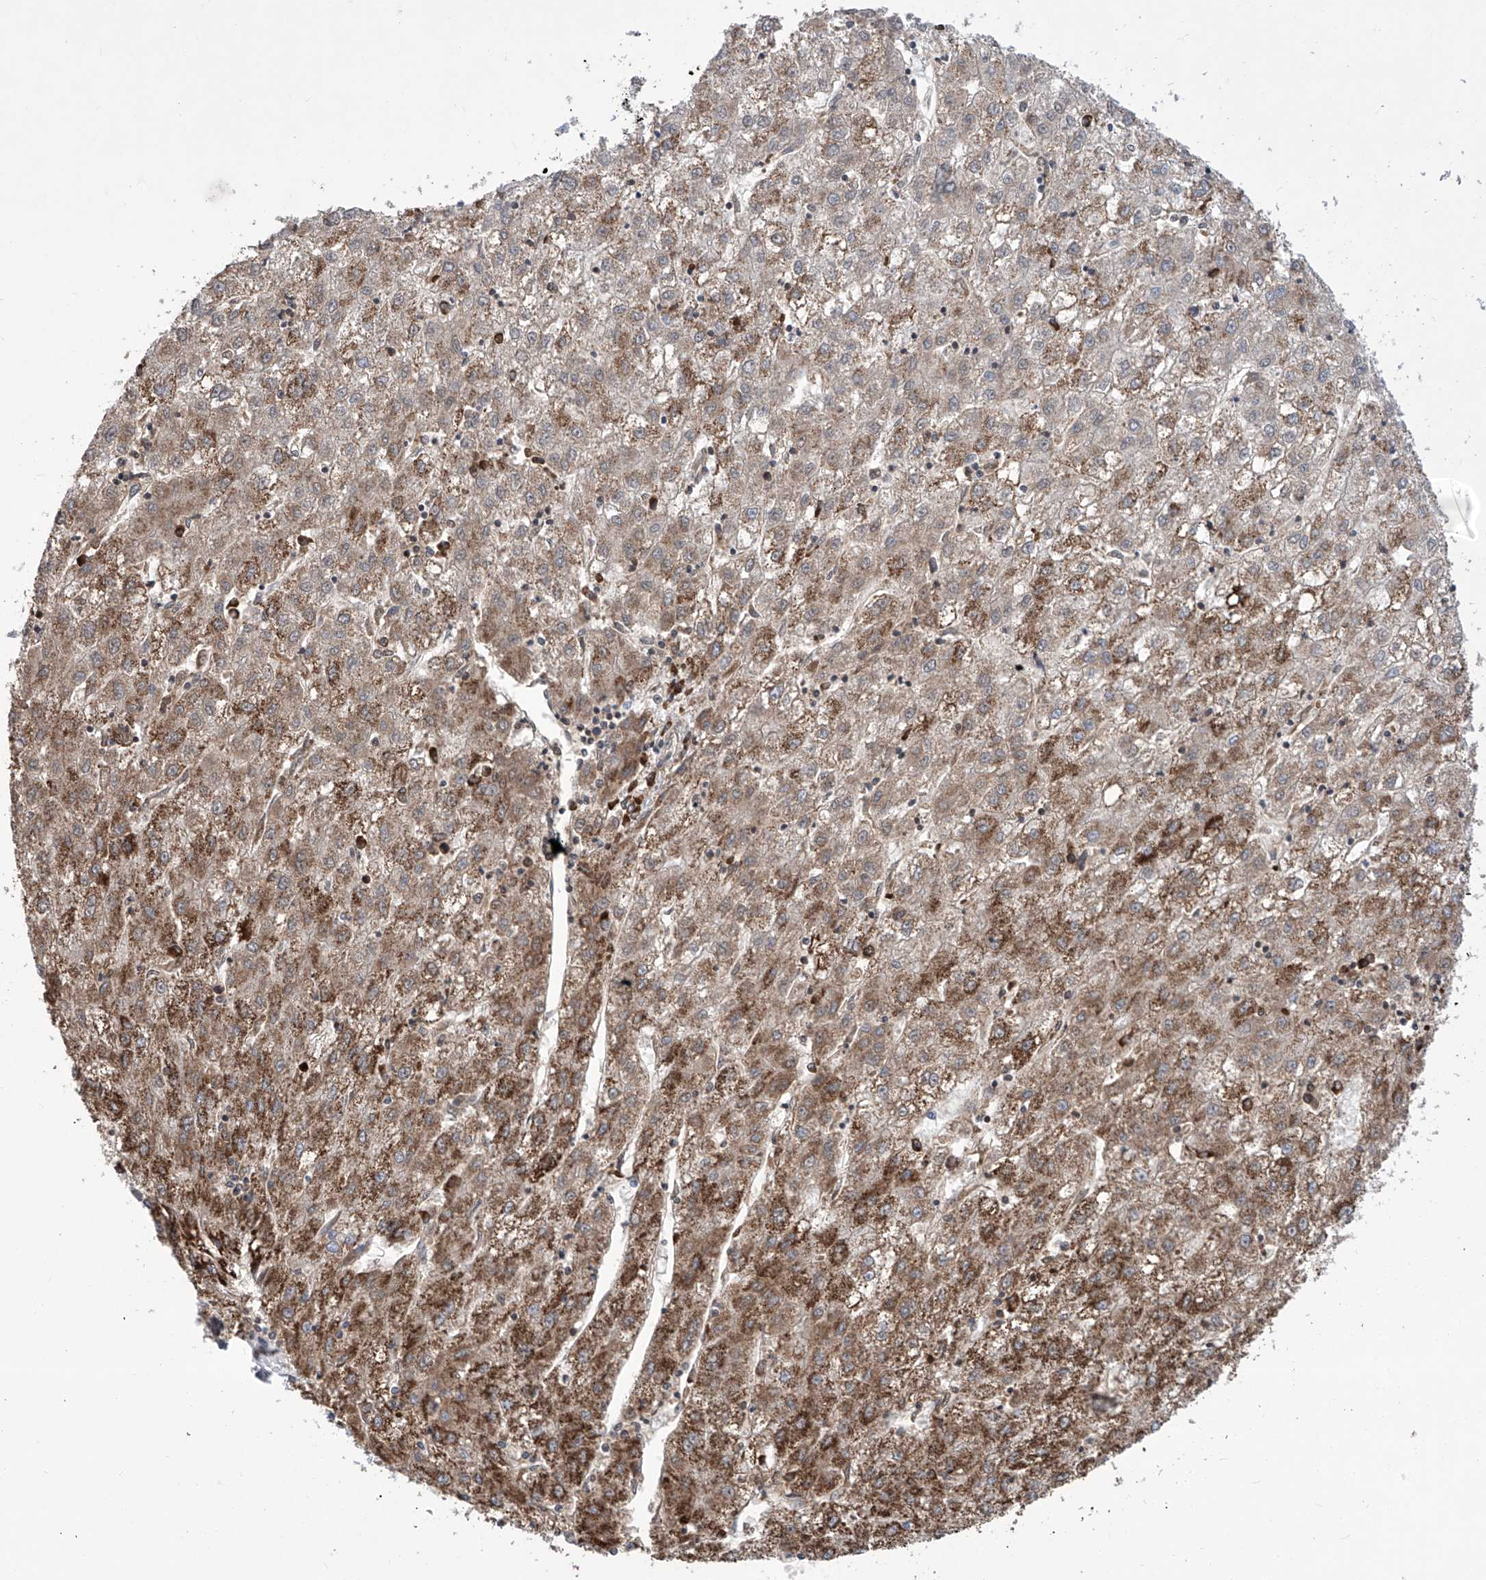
{"staining": {"intensity": "moderate", "quantity": ">75%", "location": "cytoplasmic/membranous"}, "tissue": "liver cancer", "cell_type": "Tumor cells", "image_type": "cancer", "snomed": [{"axis": "morphology", "description": "Carcinoma, Hepatocellular, NOS"}, {"axis": "topography", "description": "Liver"}], "caption": "IHC micrograph of neoplastic tissue: liver cancer (hepatocellular carcinoma) stained using immunohistochemistry (IHC) exhibits medium levels of moderate protein expression localized specifically in the cytoplasmic/membranous of tumor cells, appearing as a cytoplasmic/membranous brown color.", "gene": "ALDH6A1", "patient": {"sex": "male", "age": 72}}